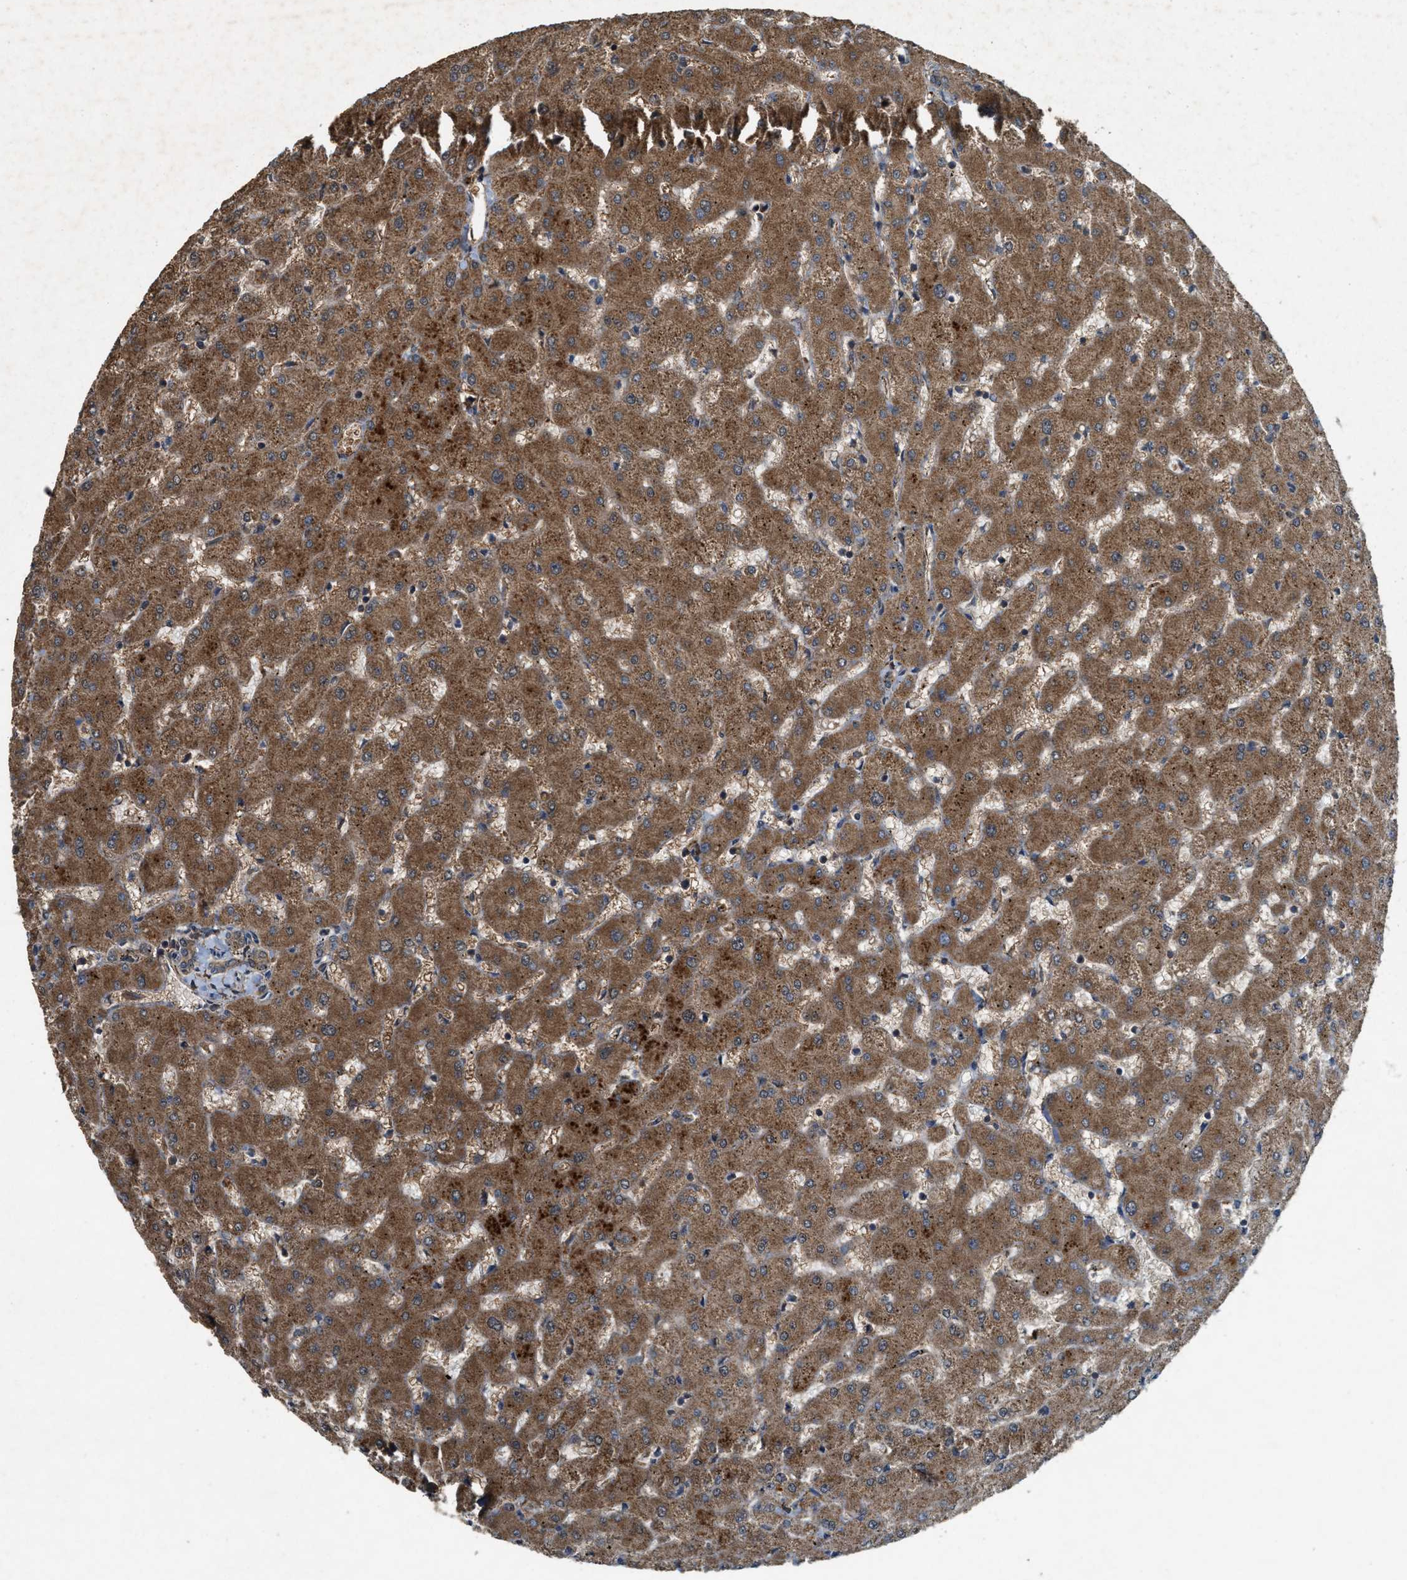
{"staining": {"intensity": "moderate", "quantity": ">75%", "location": "cytoplasmic/membranous"}, "tissue": "liver", "cell_type": "Cholangiocytes", "image_type": "normal", "snomed": [{"axis": "morphology", "description": "Normal tissue, NOS"}, {"axis": "topography", "description": "Liver"}], "caption": "Moderate cytoplasmic/membranous protein expression is present in approximately >75% of cholangiocytes in liver. Immunohistochemistry (ihc) stains the protein in brown and the nuclei are stained blue.", "gene": "ARHGEF5", "patient": {"sex": "female", "age": 63}}